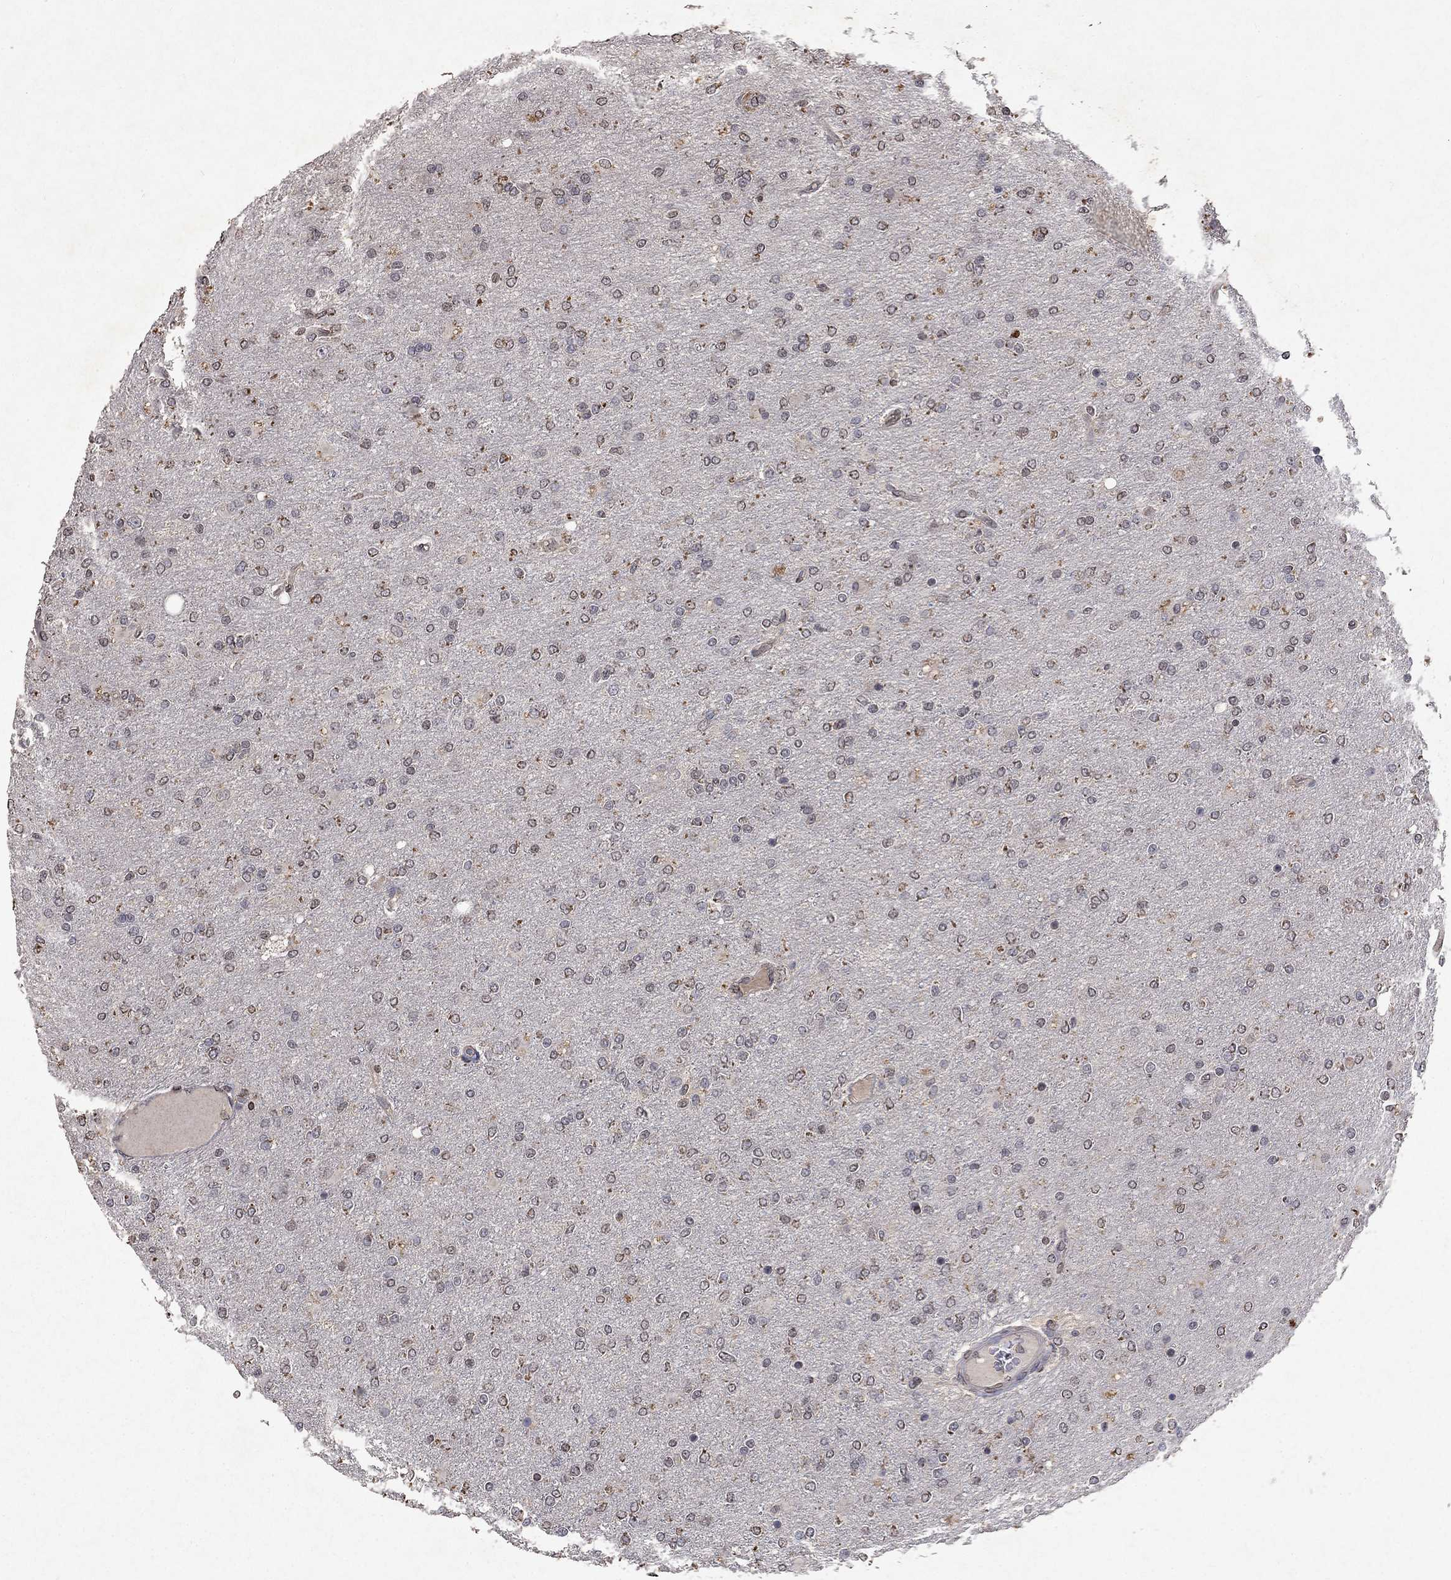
{"staining": {"intensity": "moderate", "quantity": "<25%", "location": "cytoplasmic/membranous,nuclear"}, "tissue": "glioma", "cell_type": "Tumor cells", "image_type": "cancer", "snomed": [{"axis": "morphology", "description": "Glioma, malignant, High grade"}, {"axis": "topography", "description": "Cerebral cortex"}], "caption": "IHC (DAB) staining of human malignant high-grade glioma displays moderate cytoplasmic/membranous and nuclear protein staining in about <25% of tumor cells. (IHC, brightfield microscopy, high magnification).", "gene": "TTC38", "patient": {"sex": "male", "age": 70}}